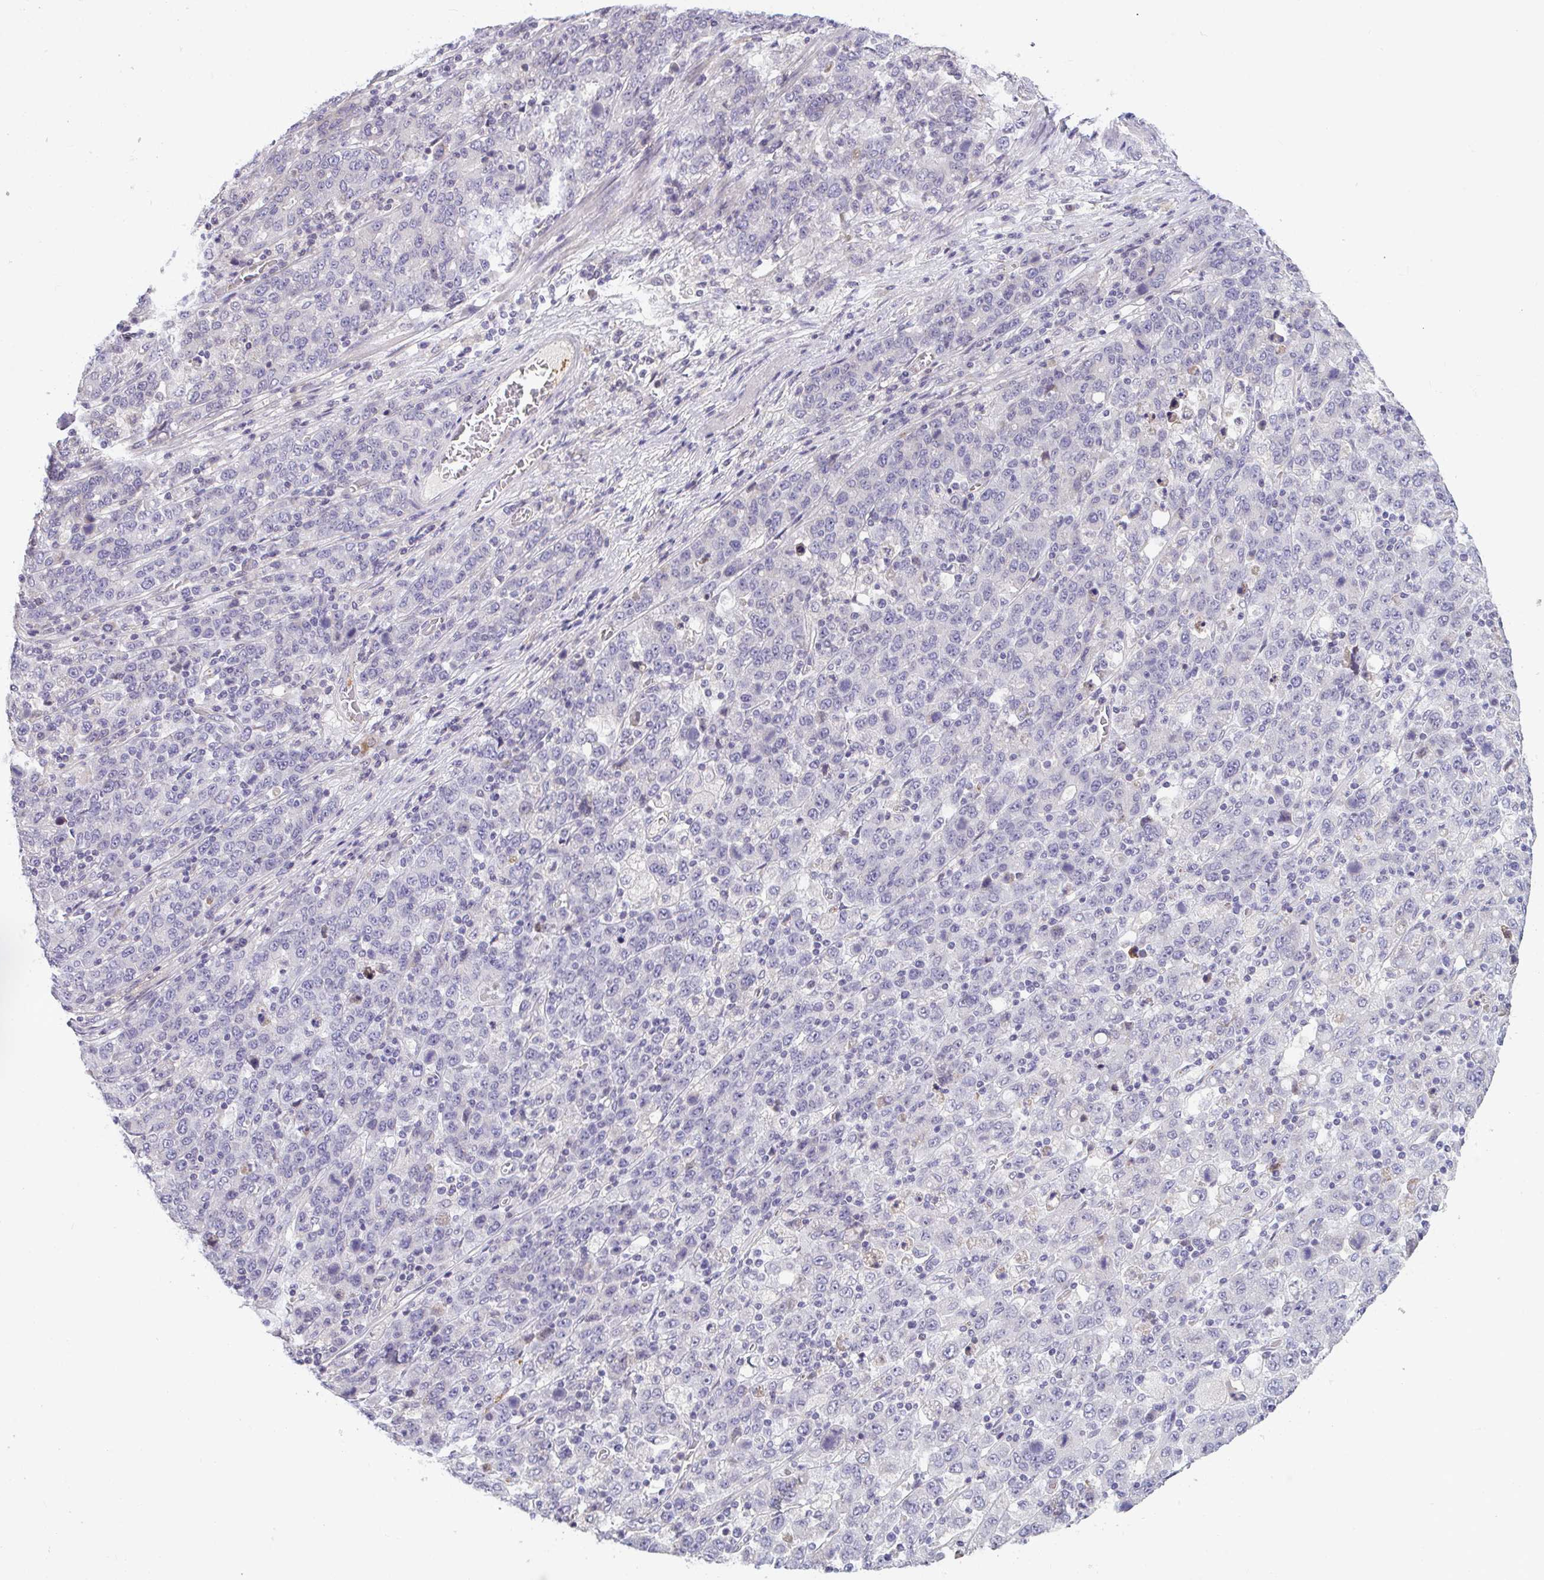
{"staining": {"intensity": "negative", "quantity": "none", "location": "none"}, "tissue": "stomach cancer", "cell_type": "Tumor cells", "image_type": "cancer", "snomed": [{"axis": "morphology", "description": "Adenocarcinoma, NOS"}, {"axis": "topography", "description": "Stomach, upper"}], "caption": "The micrograph displays no significant staining in tumor cells of stomach cancer (adenocarcinoma).", "gene": "SEMA6B", "patient": {"sex": "male", "age": 69}}